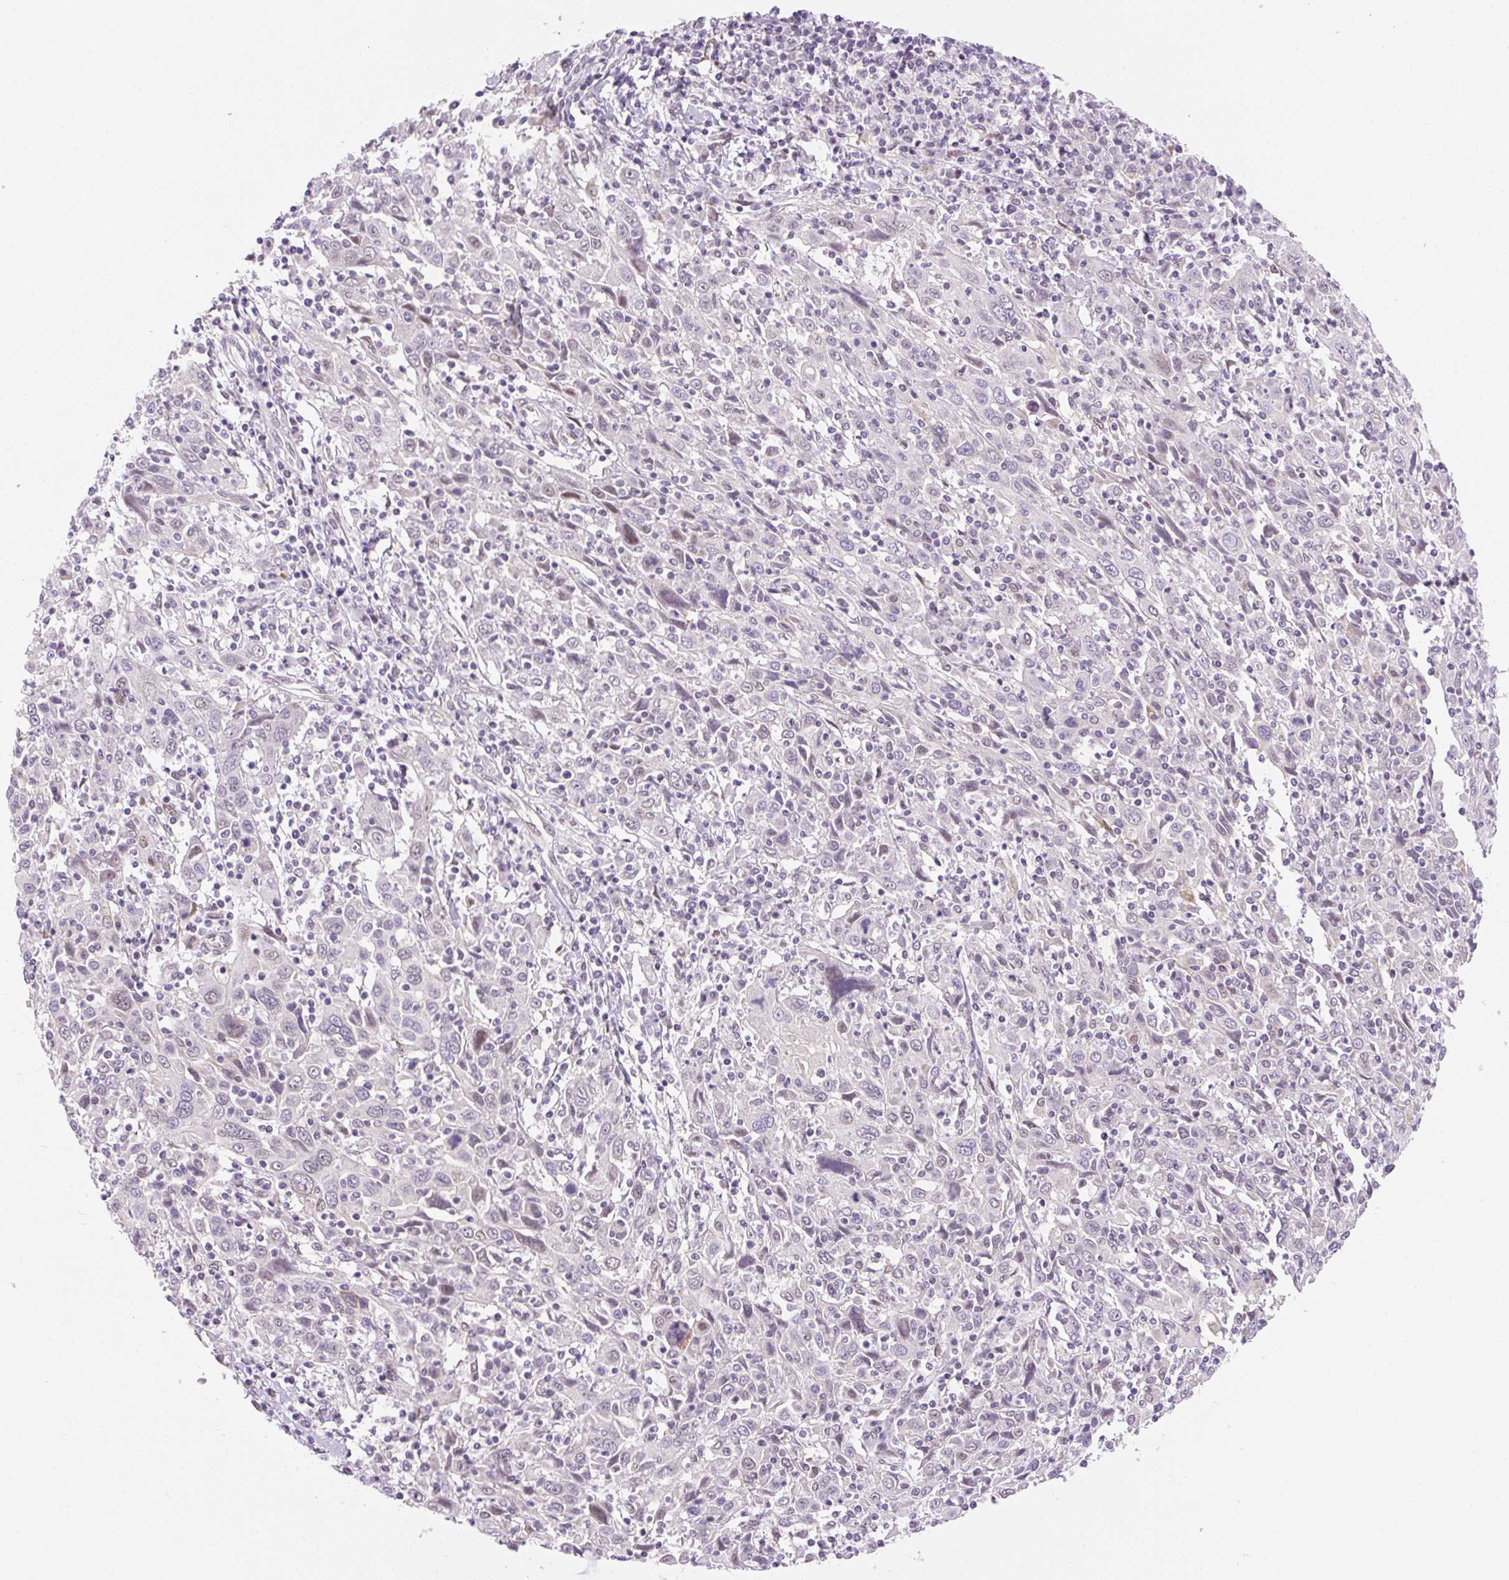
{"staining": {"intensity": "negative", "quantity": "none", "location": "none"}, "tissue": "cervical cancer", "cell_type": "Tumor cells", "image_type": "cancer", "snomed": [{"axis": "morphology", "description": "Squamous cell carcinoma, NOS"}, {"axis": "topography", "description": "Cervix"}], "caption": "Histopathology image shows no protein staining in tumor cells of squamous cell carcinoma (cervical) tissue.", "gene": "SYNE3", "patient": {"sex": "female", "age": 46}}